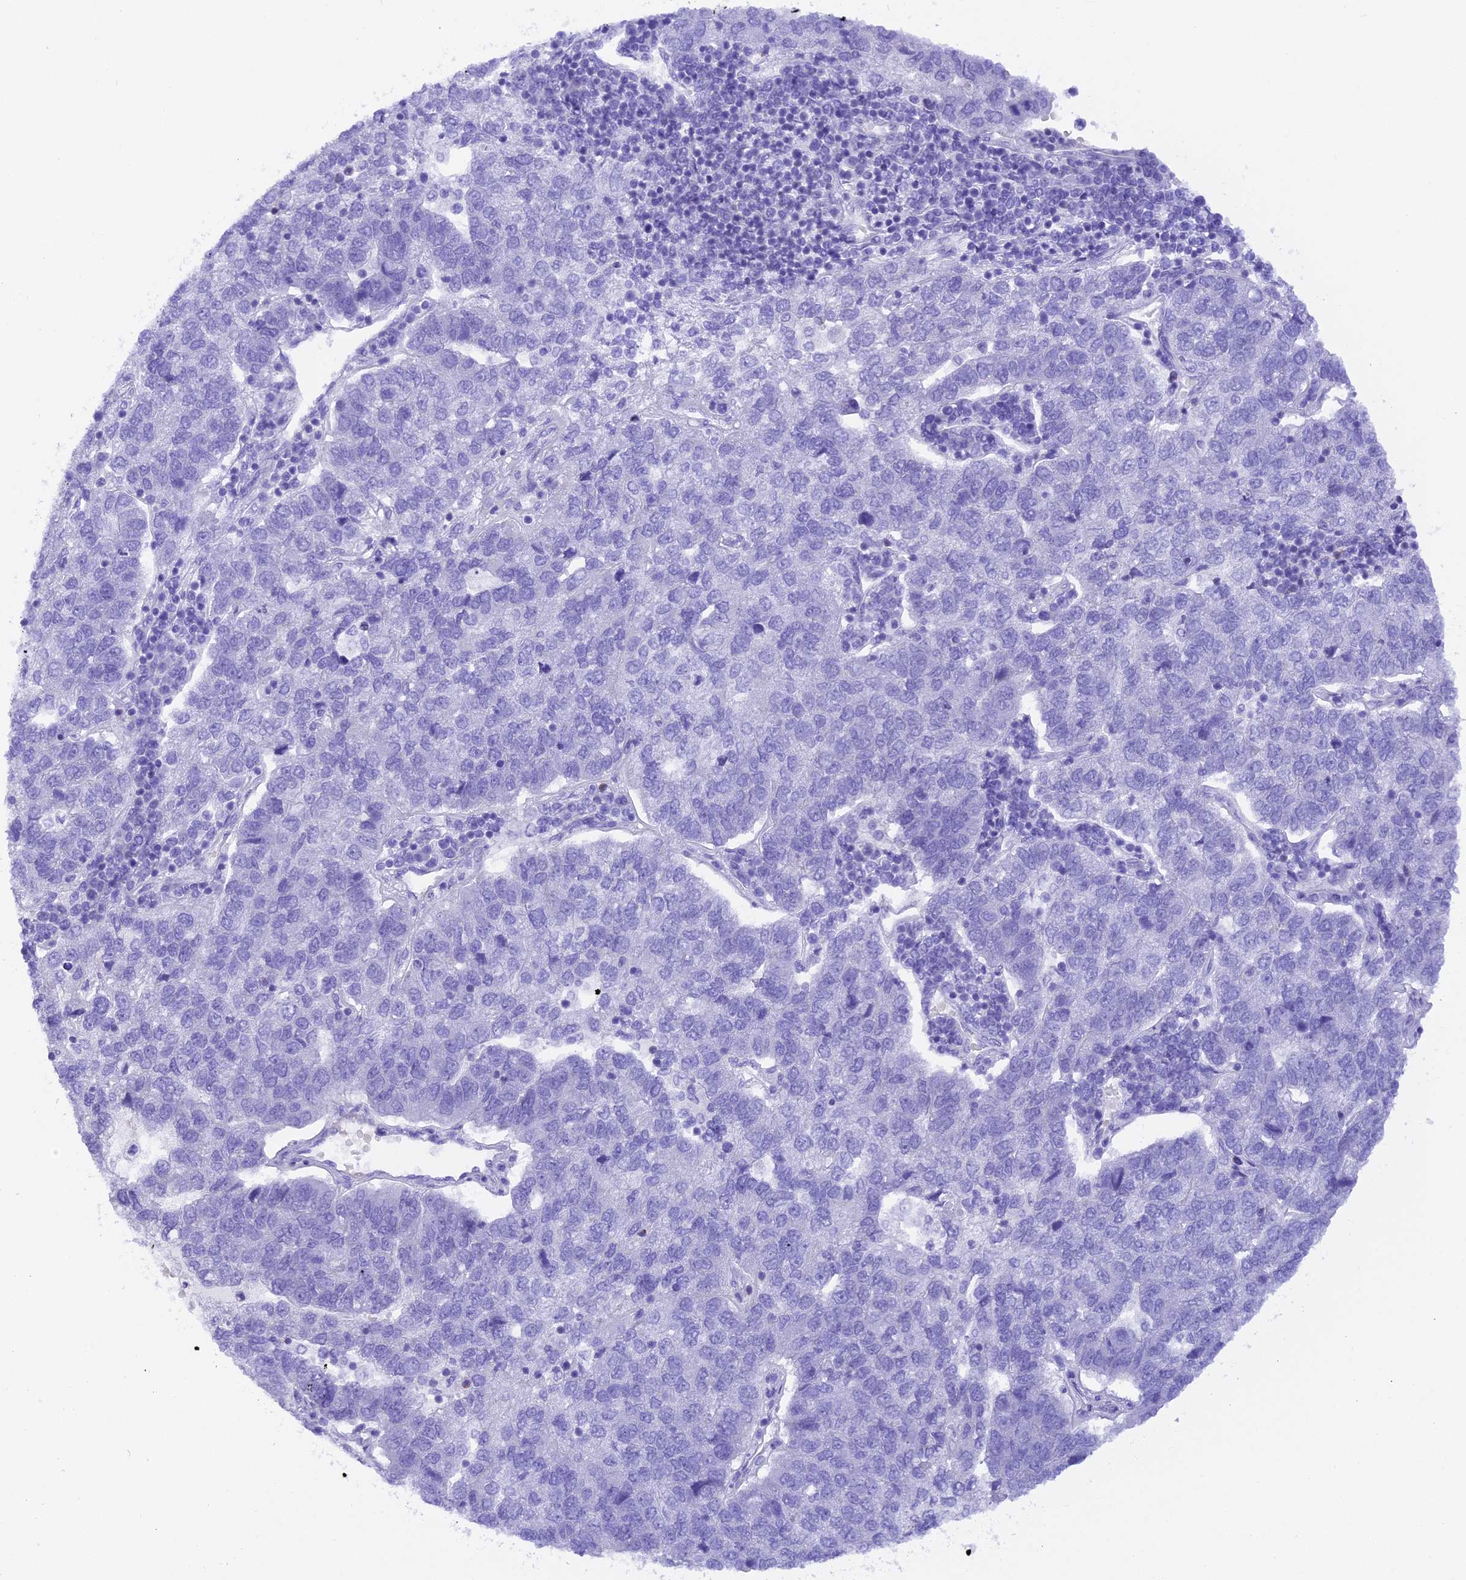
{"staining": {"intensity": "negative", "quantity": "none", "location": "none"}, "tissue": "pancreatic cancer", "cell_type": "Tumor cells", "image_type": "cancer", "snomed": [{"axis": "morphology", "description": "Adenocarcinoma, NOS"}, {"axis": "topography", "description": "Pancreas"}], "caption": "Tumor cells show no significant protein positivity in adenocarcinoma (pancreatic).", "gene": "FAM193A", "patient": {"sex": "female", "age": 61}}